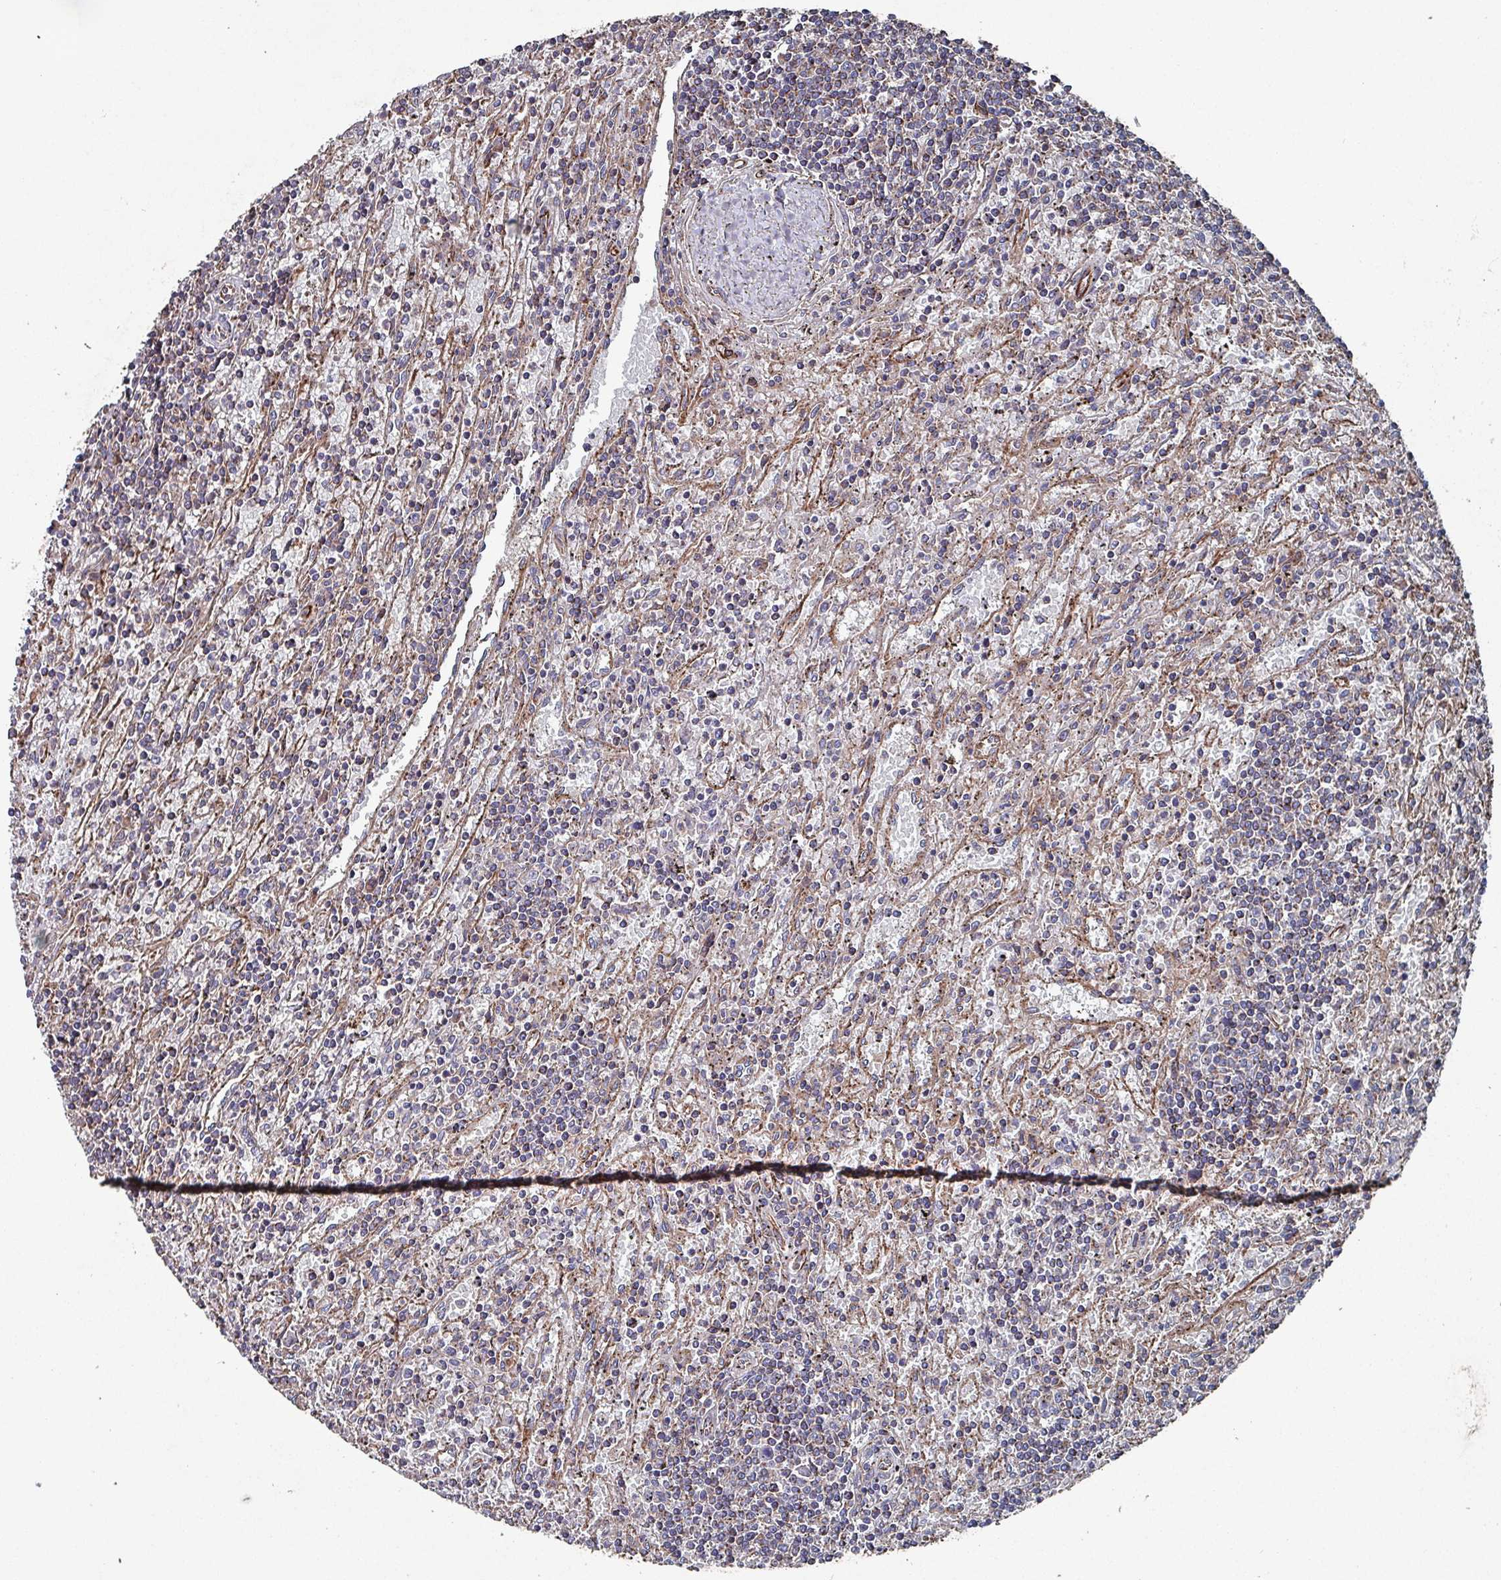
{"staining": {"intensity": "negative", "quantity": "none", "location": "none"}, "tissue": "lymphoma", "cell_type": "Tumor cells", "image_type": "cancer", "snomed": [{"axis": "morphology", "description": "Malignant lymphoma, non-Hodgkin's type, Low grade"}, {"axis": "topography", "description": "Spleen"}], "caption": "Tumor cells show no significant staining in malignant lymphoma, non-Hodgkin's type (low-grade).", "gene": "ANO10", "patient": {"sex": "male", "age": 76}}